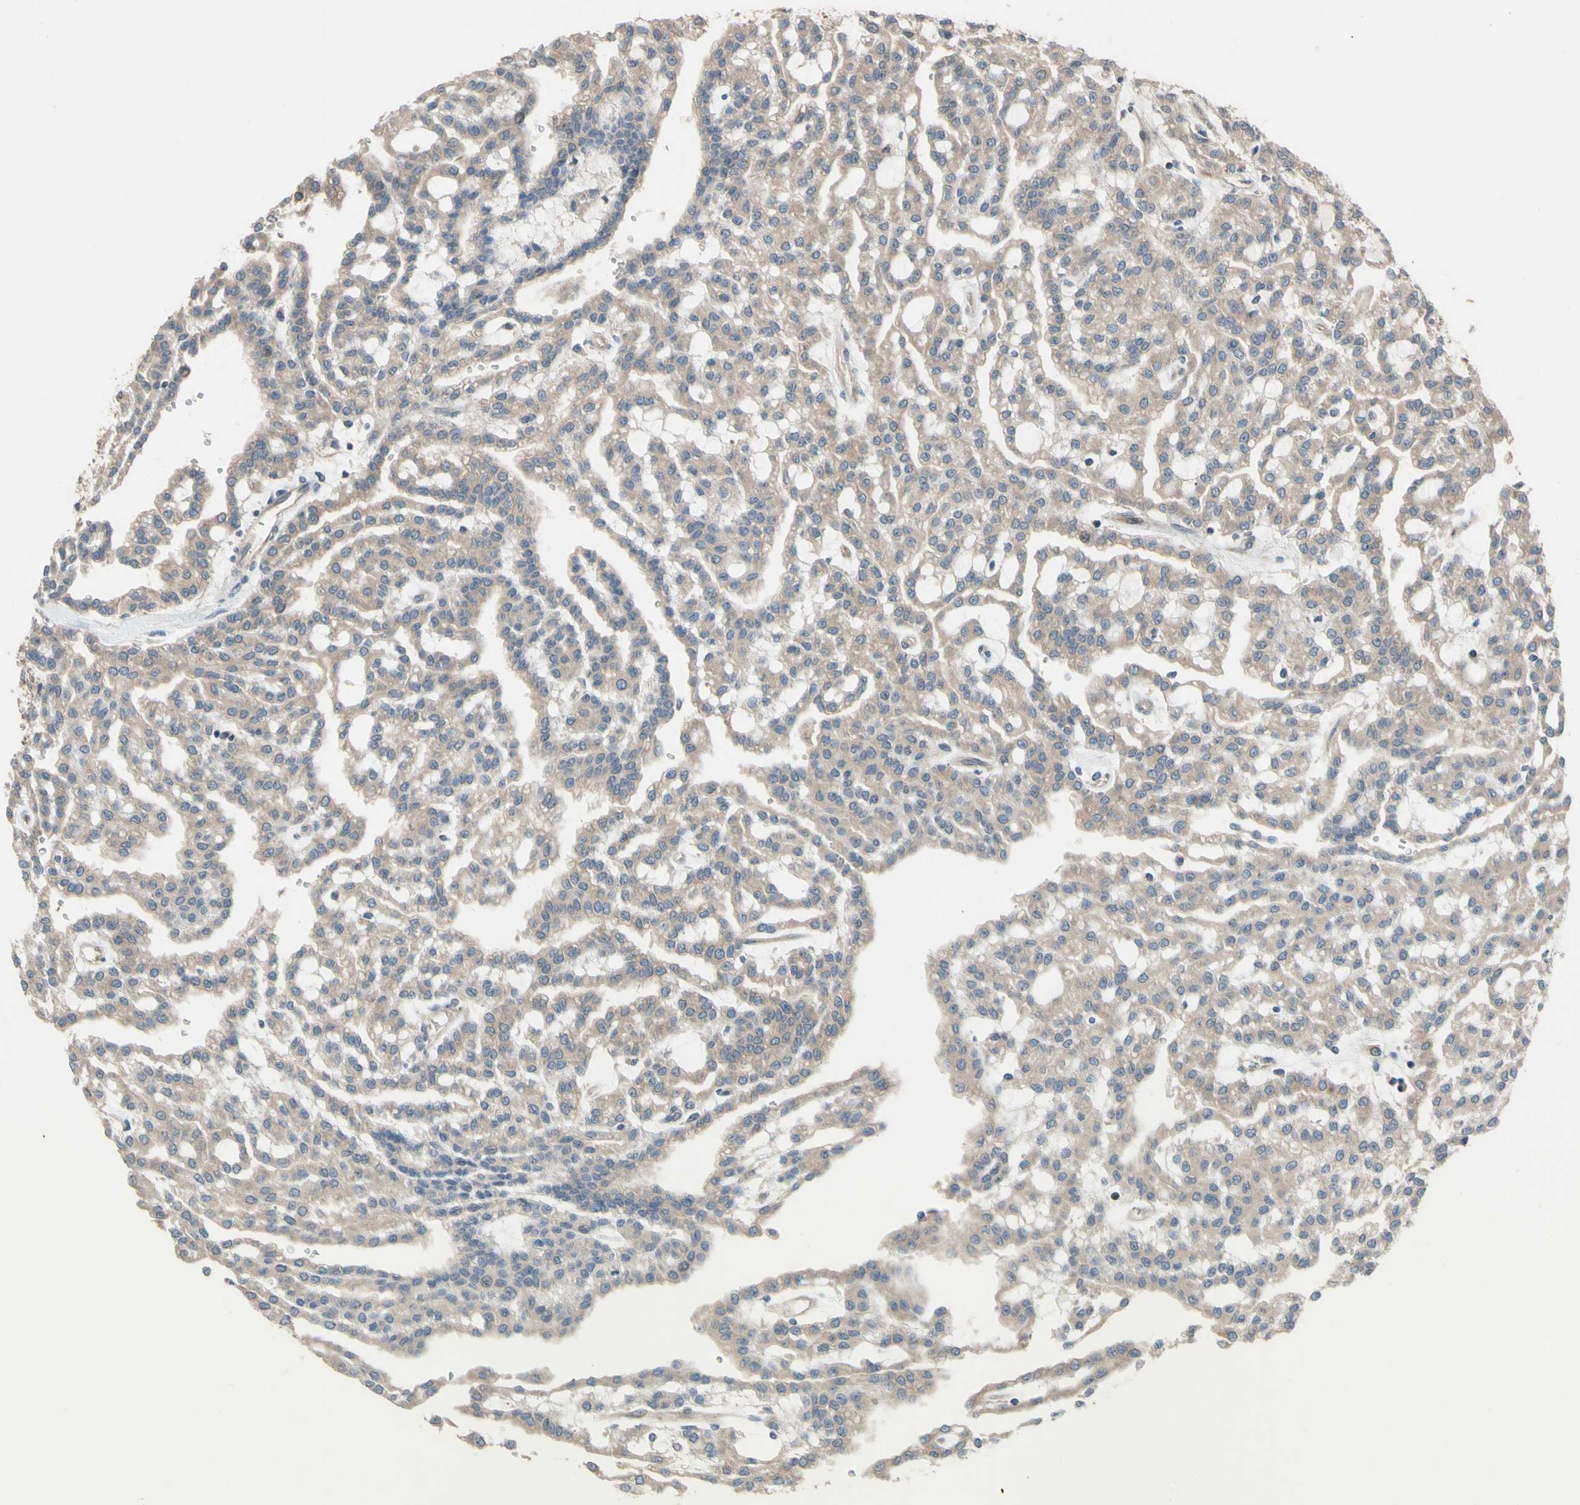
{"staining": {"intensity": "weak", "quantity": ">75%", "location": "cytoplasmic/membranous"}, "tissue": "renal cancer", "cell_type": "Tumor cells", "image_type": "cancer", "snomed": [{"axis": "morphology", "description": "Adenocarcinoma, NOS"}, {"axis": "topography", "description": "Kidney"}], "caption": "Immunohistochemistry (IHC) histopathology image of human renal adenocarcinoma stained for a protein (brown), which reveals low levels of weak cytoplasmic/membranous expression in about >75% of tumor cells.", "gene": "SPTLC1", "patient": {"sex": "male", "age": 63}}